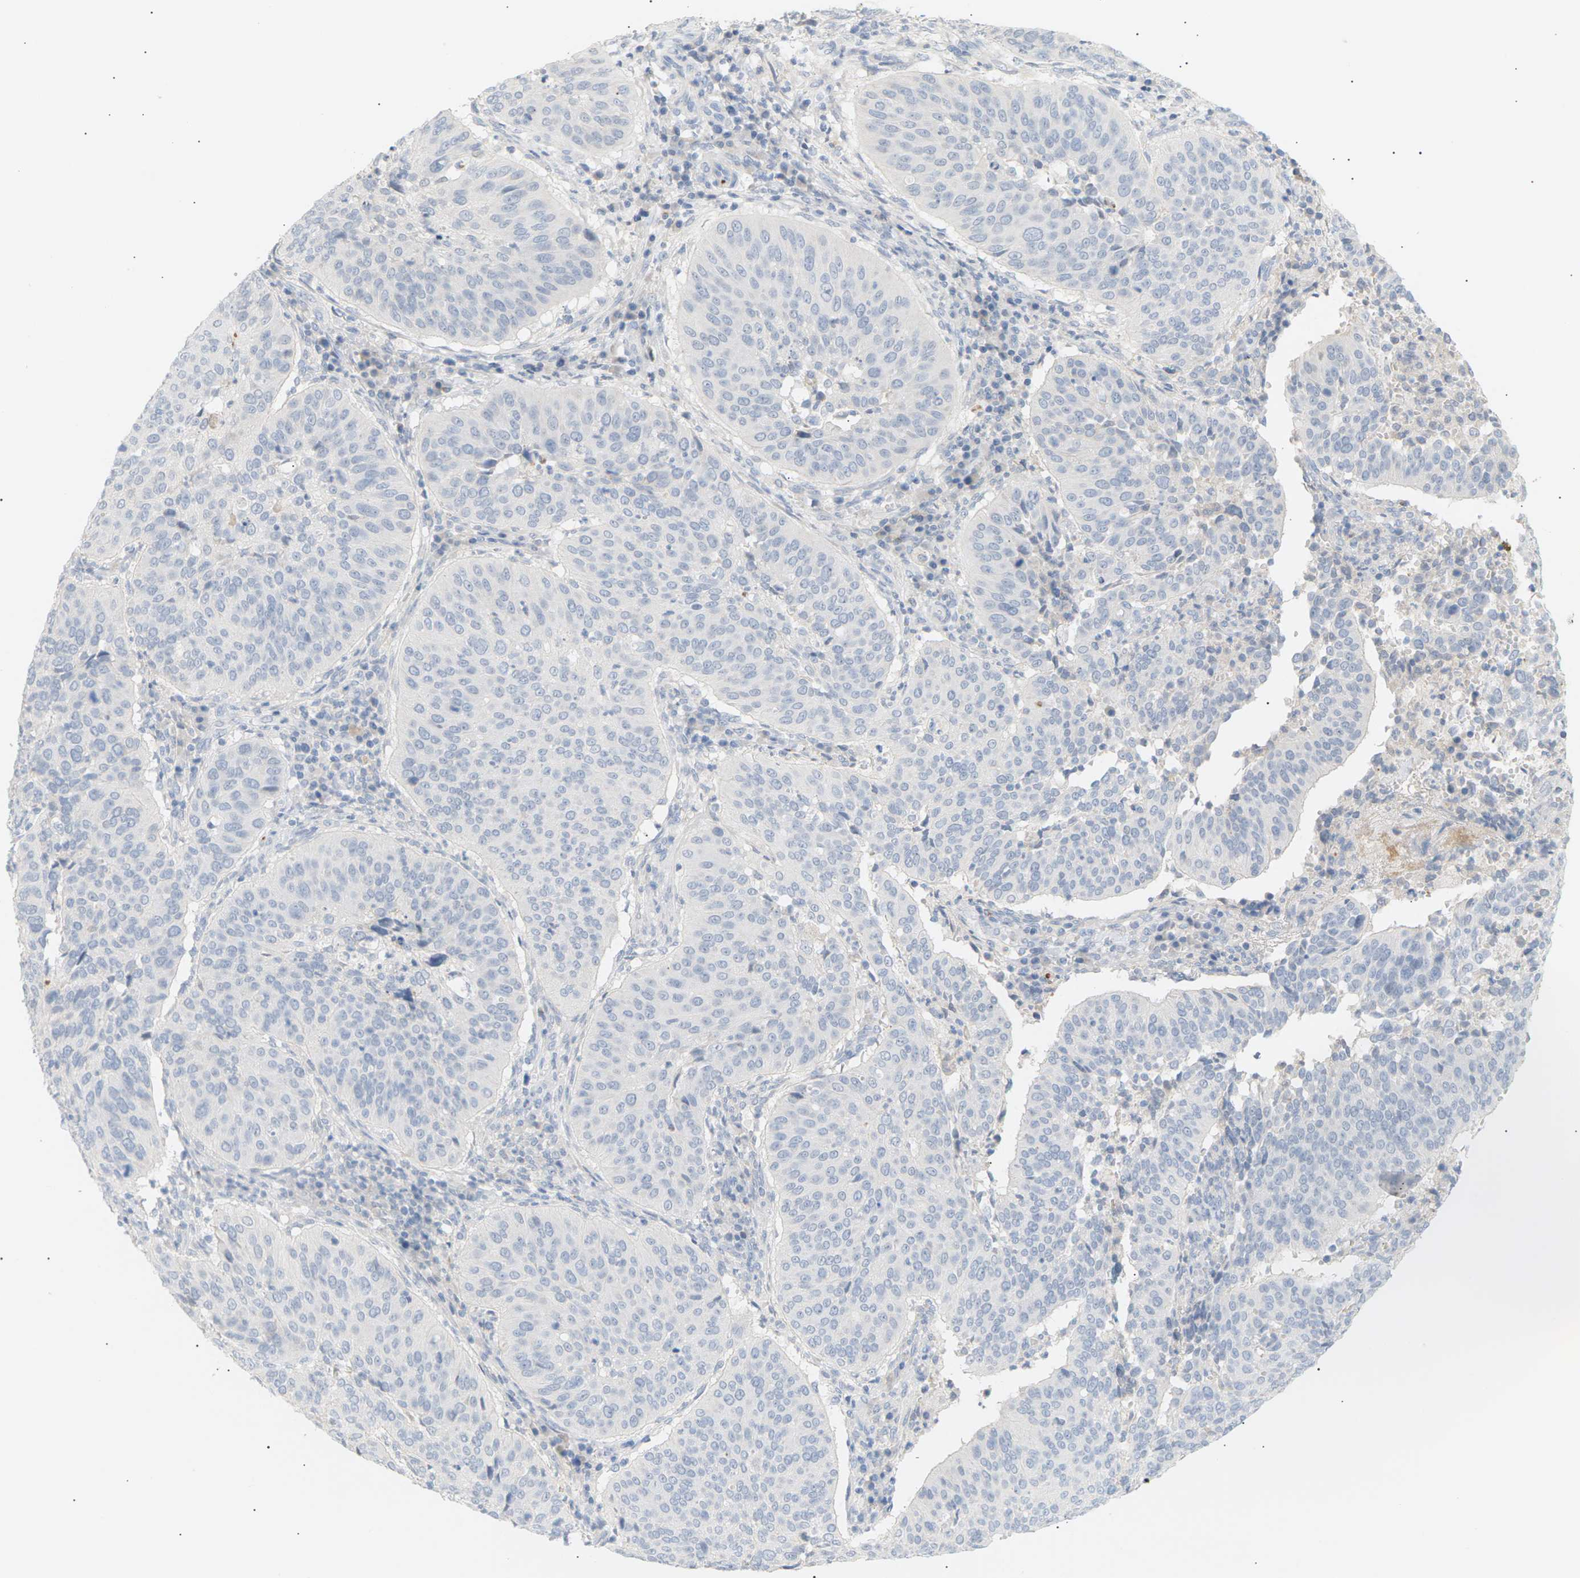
{"staining": {"intensity": "negative", "quantity": "none", "location": "none"}, "tissue": "cervical cancer", "cell_type": "Tumor cells", "image_type": "cancer", "snomed": [{"axis": "morphology", "description": "Normal tissue, NOS"}, {"axis": "morphology", "description": "Squamous cell carcinoma, NOS"}, {"axis": "topography", "description": "Cervix"}], "caption": "Micrograph shows no significant protein staining in tumor cells of cervical cancer (squamous cell carcinoma).", "gene": "CLU", "patient": {"sex": "female", "age": 39}}